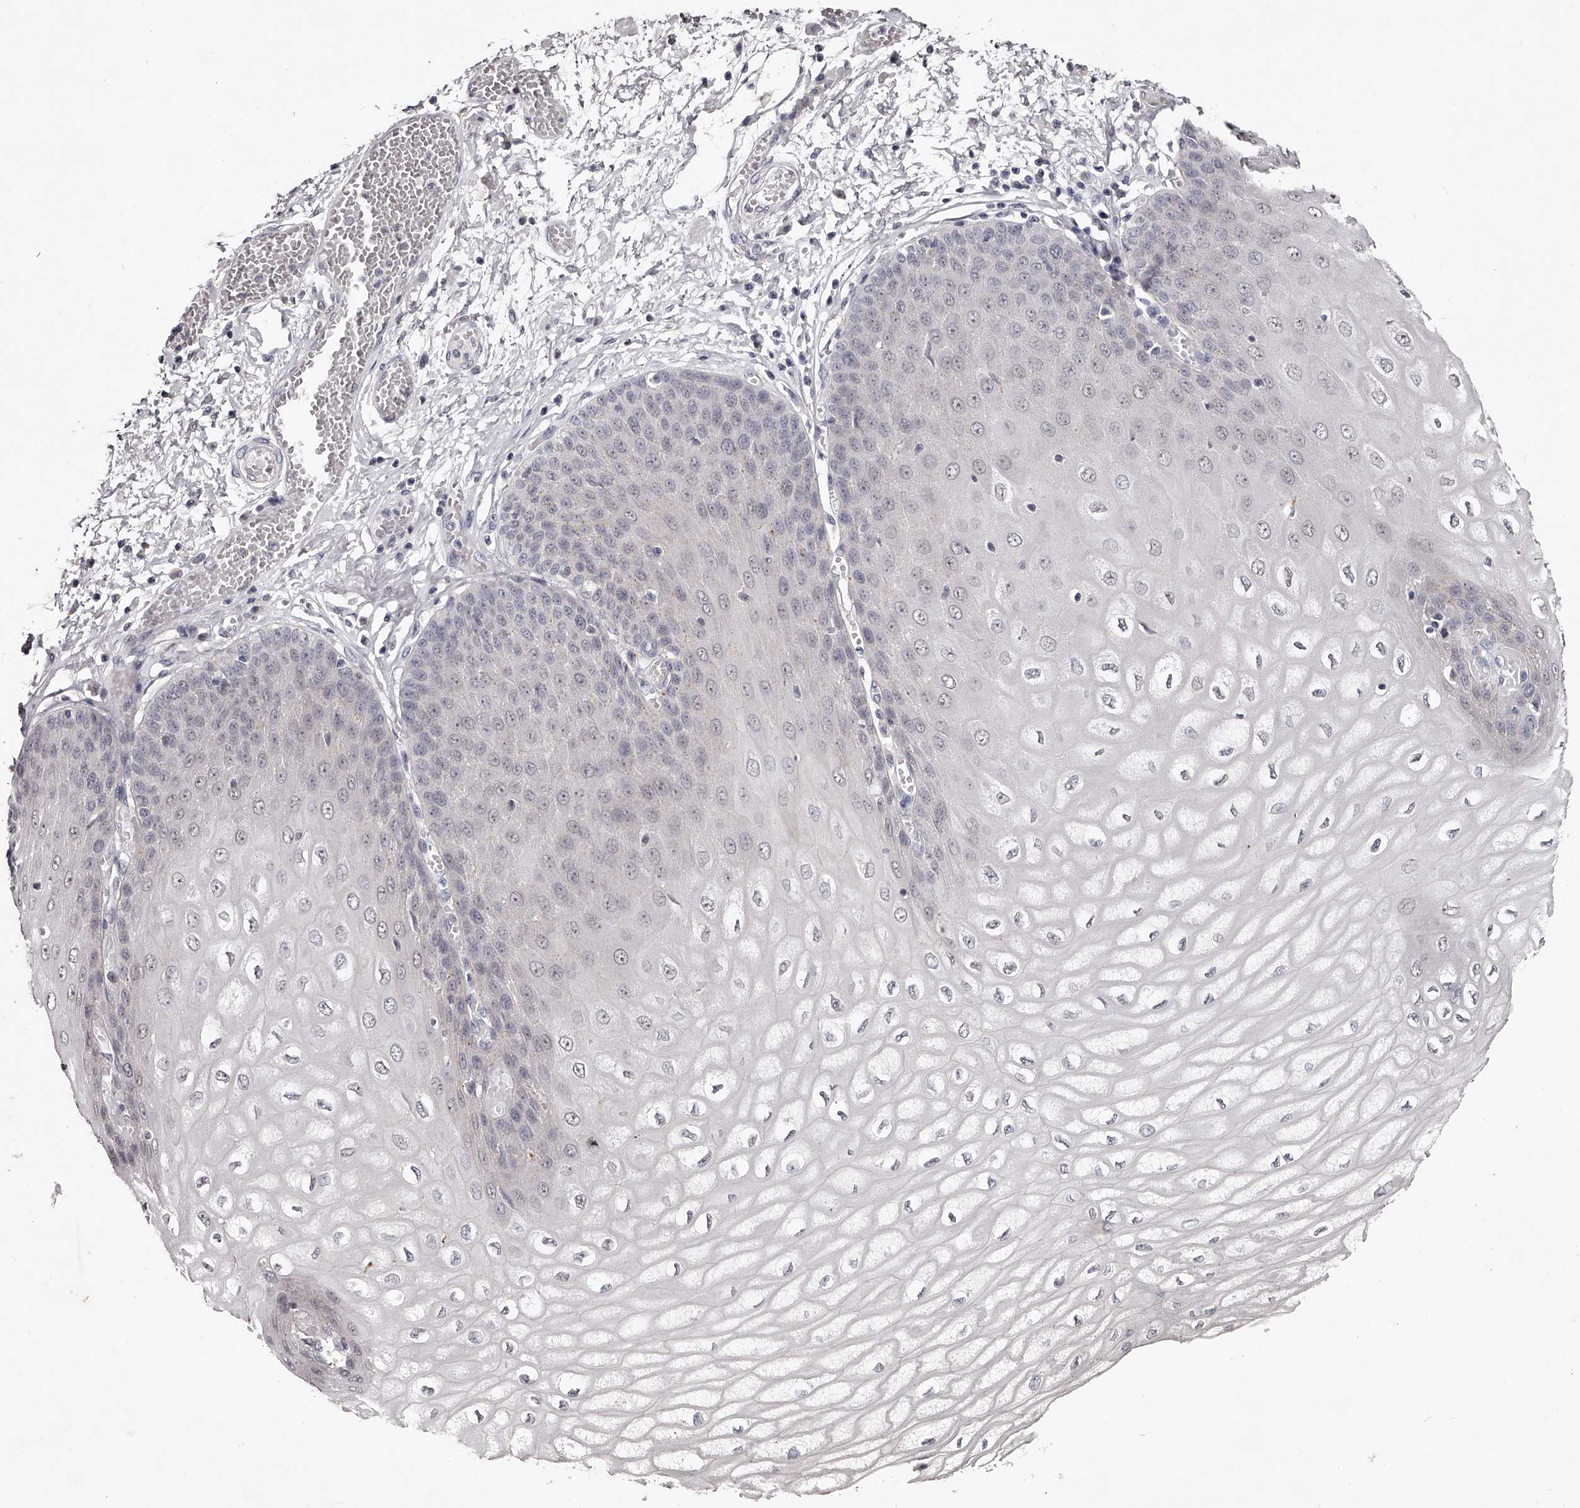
{"staining": {"intensity": "negative", "quantity": "none", "location": "none"}, "tissue": "esophagus", "cell_type": "Squamous epithelial cells", "image_type": "normal", "snomed": [{"axis": "morphology", "description": "Normal tissue, NOS"}, {"axis": "topography", "description": "Esophagus"}], "caption": "An immunohistochemistry image of unremarkable esophagus is shown. There is no staining in squamous epithelial cells of esophagus.", "gene": "NT5DC1", "patient": {"sex": "male", "age": 60}}